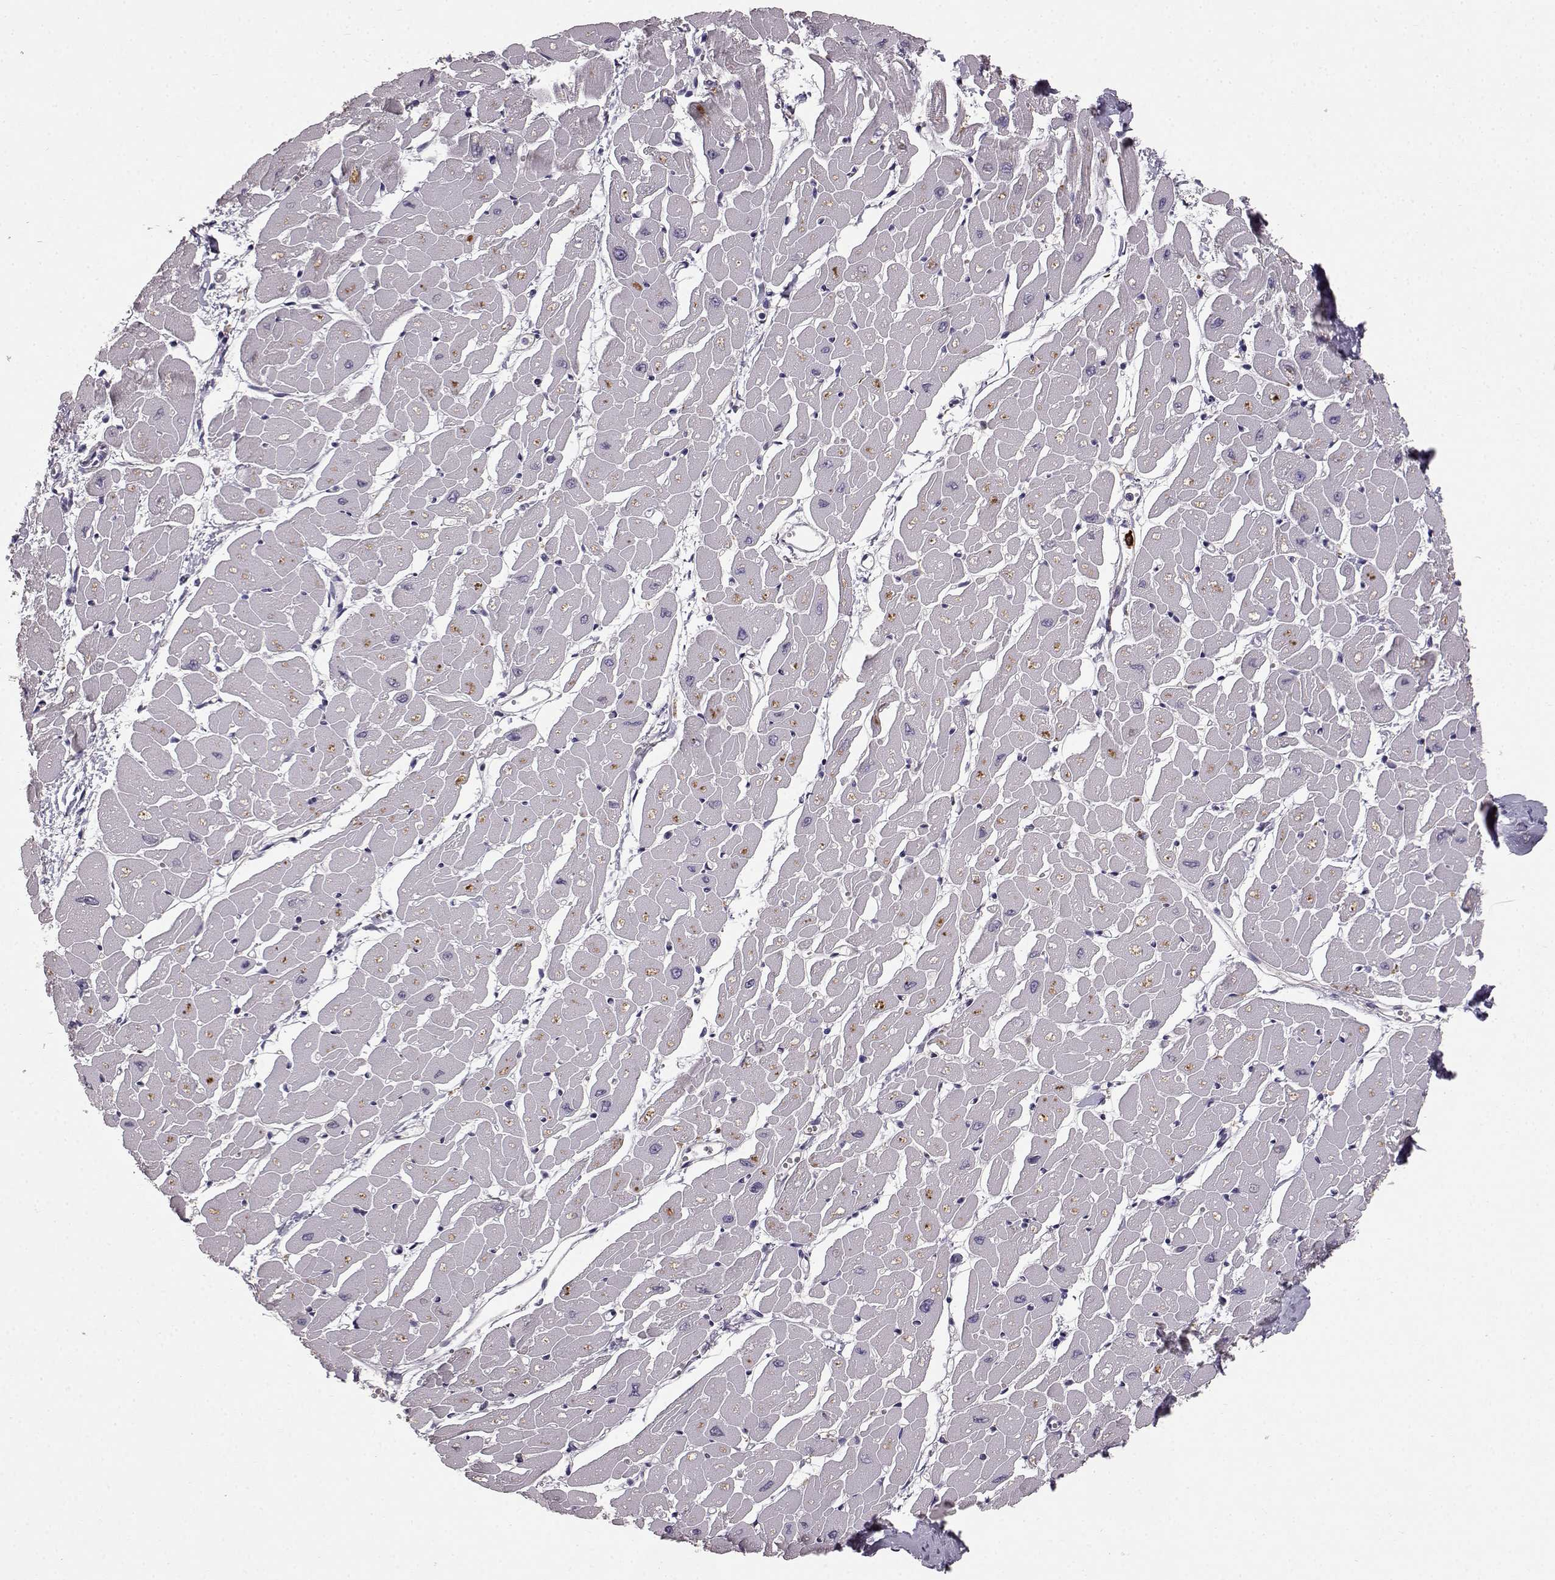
{"staining": {"intensity": "negative", "quantity": "none", "location": "none"}, "tissue": "heart muscle", "cell_type": "Cardiomyocytes", "image_type": "normal", "snomed": [{"axis": "morphology", "description": "Normal tissue, NOS"}, {"axis": "topography", "description": "Heart"}], "caption": "Protein analysis of benign heart muscle reveals no significant positivity in cardiomyocytes. The staining was performed using DAB to visualize the protein expression in brown, while the nuclei were stained in blue with hematoxylin (Magnification: 20x).", "gene": "CCNF", "patient": {"sex": "male", "age": 57}}